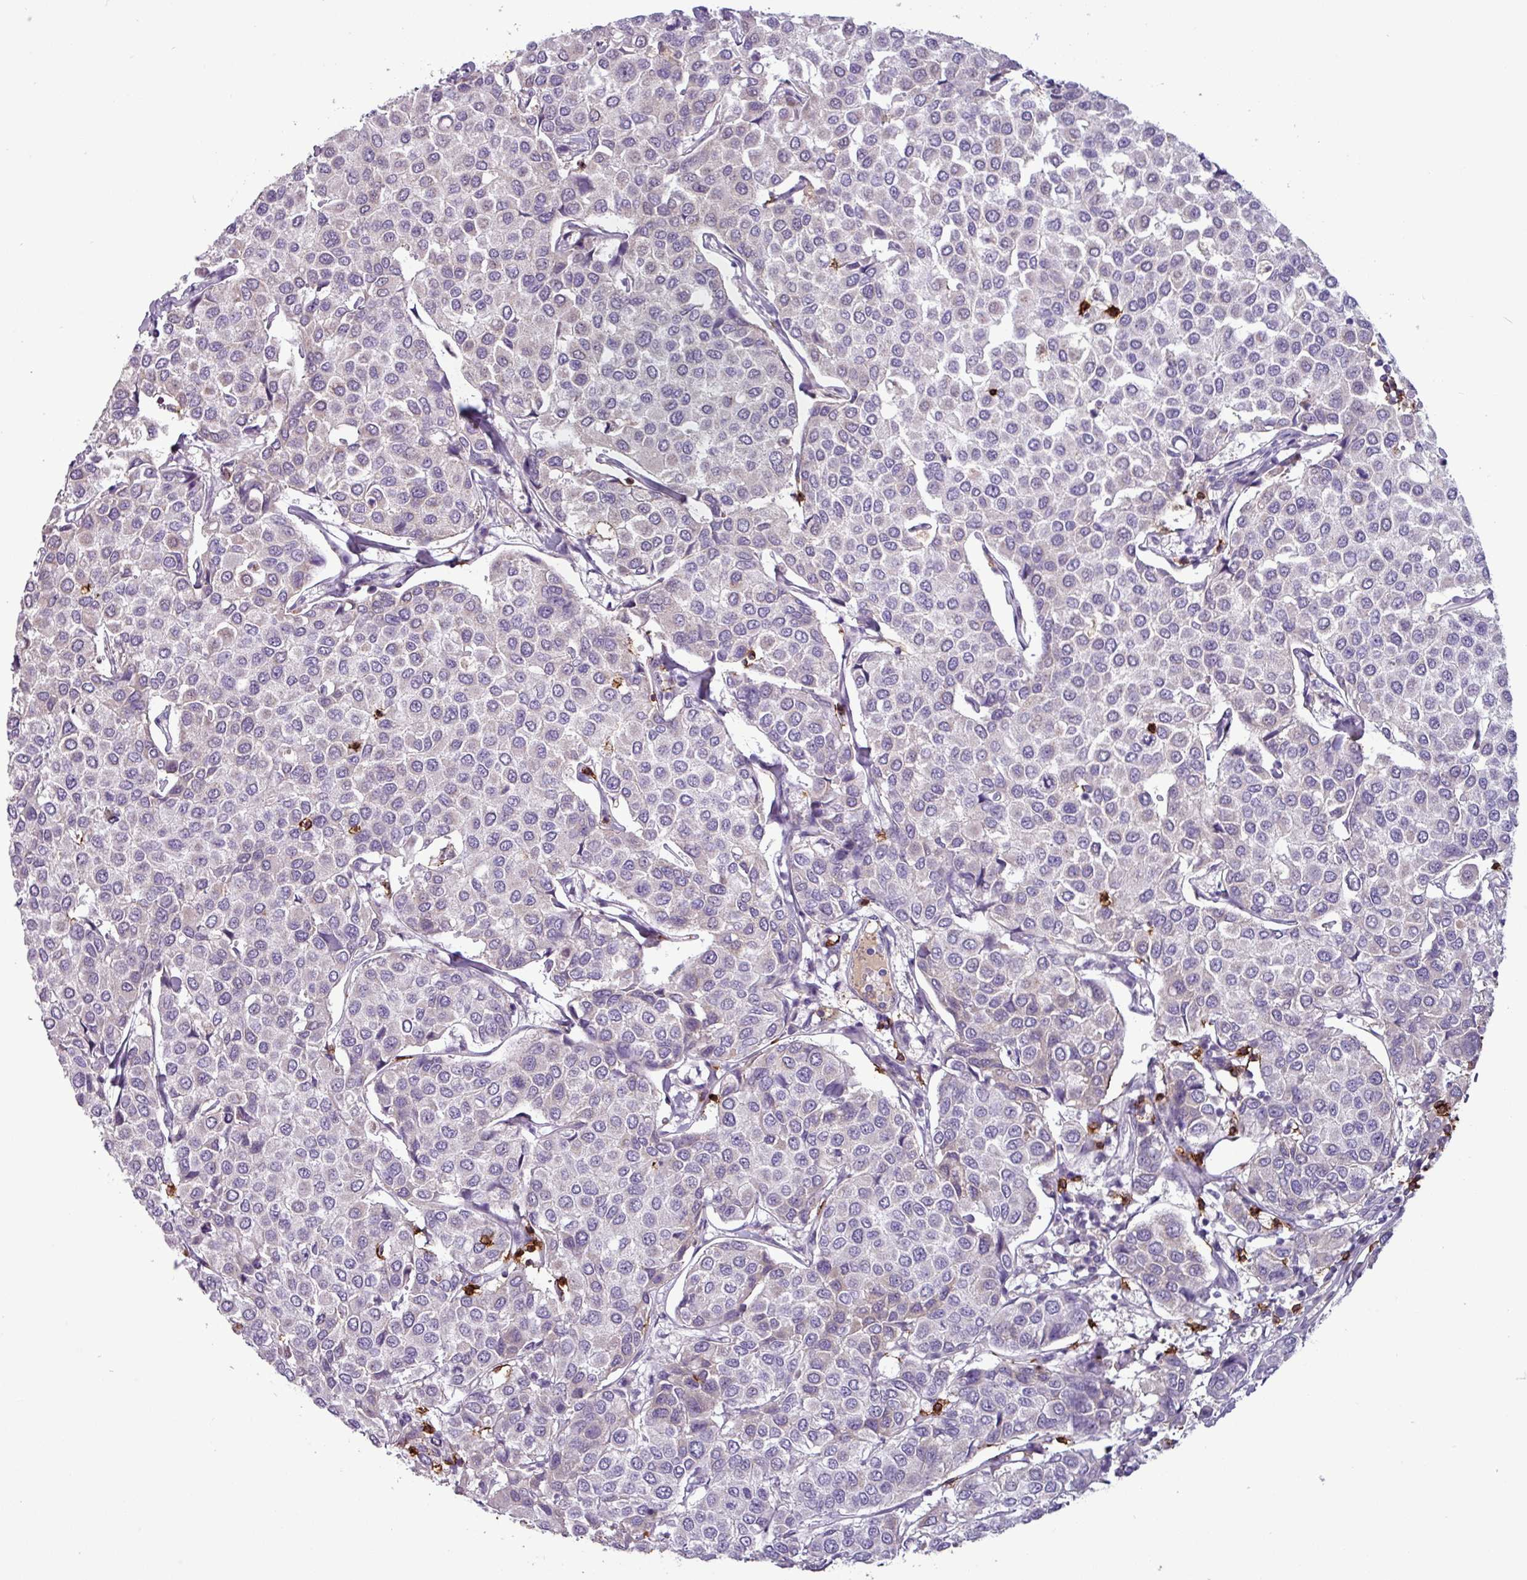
{"staining": {"intensity": "weak", "quantity": "<25%", "location": "cytoplasmic/membranous"}, "tissue": "breast cancer", "cell_type": "Tumor cells", "image_type": "cancer", "snomed": [{"axis": "morphology", "description": "Duct carcinoma"}, {"axis": "topography", "description": "Breast"}], "caption": "Immunohistochemistry micrograph of neoplastic tissue: breast invasive ductal carcinoma stained with DAB reveals no significant protein staining in tumor cells.", "gene": "CD8A", "patient": {"sex": "female", "age": 55}}